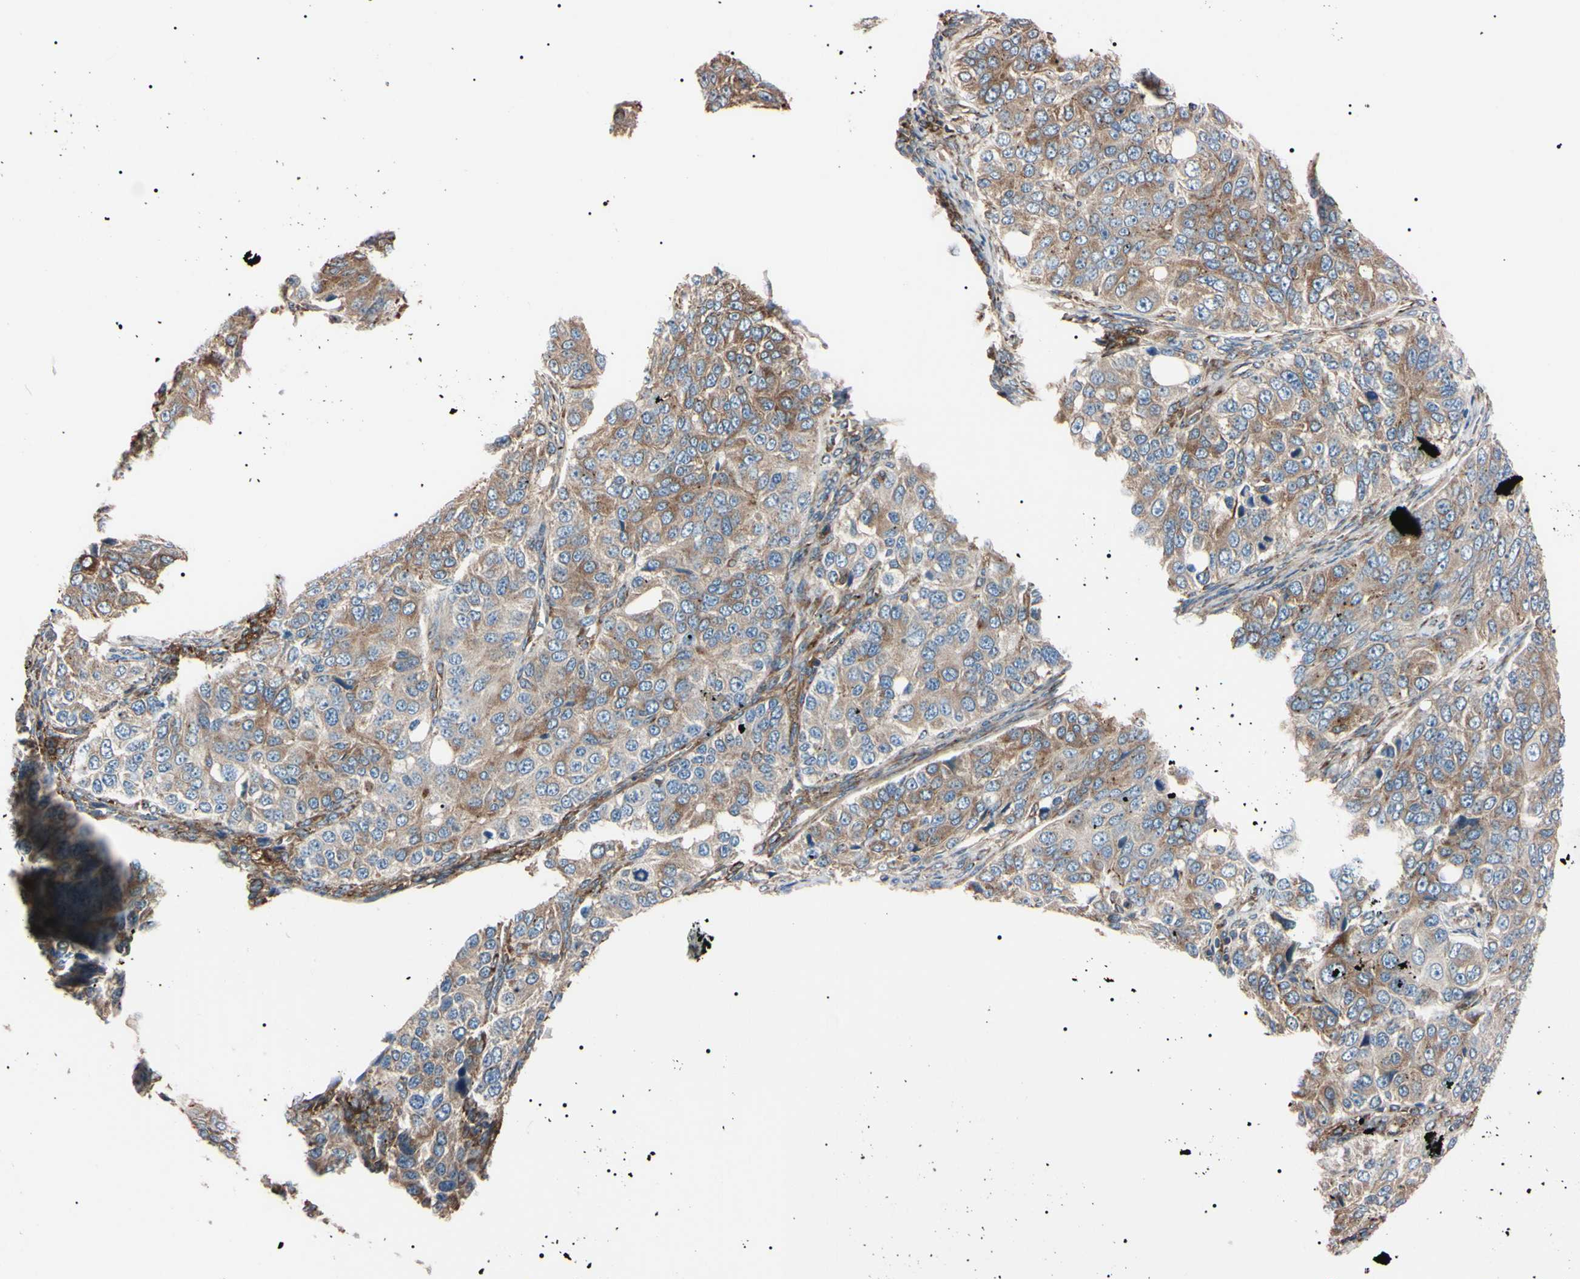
{"staining": {"intensity": "weak", "quantity": ">75%", "location": "cytoplasmic/membranous"}, "tissue": "ovarian cancer", "cell_type": "Tumor cells", "image_type": "cancer", "snomed": [{"axis": "morphology", "description": "Carcinoma, endometroid"}, {"axis": "topography", "description": "Ovary"}], "caption": "Immunohistochemistry of ovarian cancer exhibits low levels of weak cytoplasmic/membranous expression in about >75% of tumor cells.", "gene": "PRKACA", "patient": {"sex": "female", "age": 51}}